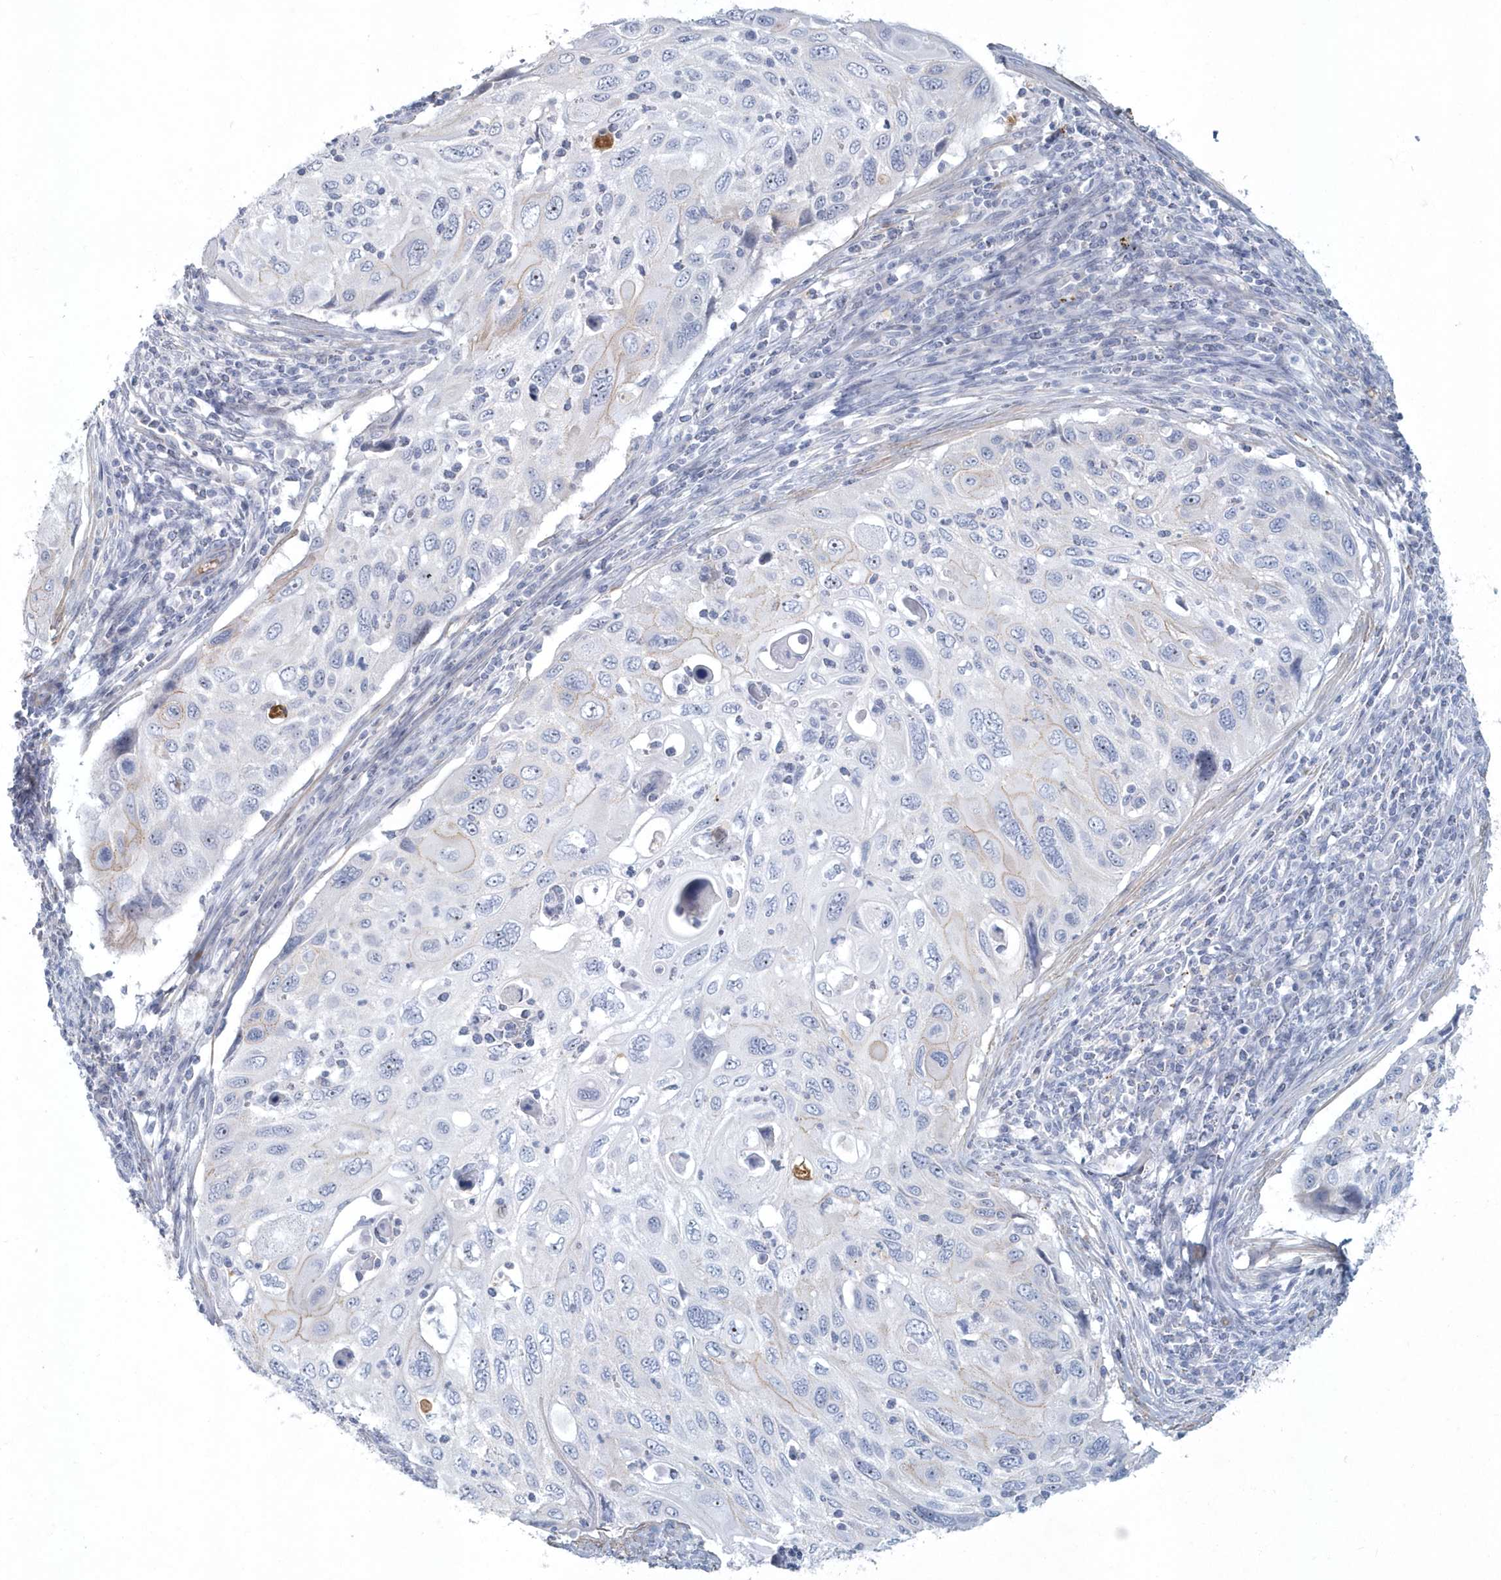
{"staining": {"intensity": "negative", "quantity": "none", "location": "none"}, "tissue": "cervical cancer", "cell_type": "Tumor cells", "image_type": "cancer", "snomed": [{"axis": "morphology", "description": "Squamous cell carcinoma, NOS"}, {"axis": "topography", "description": "Cervix"}], "caption": "Immunohistochemistry image of squamous cell carcinoma (cervical) stained for a protein (brown), which displays no staining in tumor cells. (DAB immunohistochemistry (IHC), high magnification).", "gene": "MYOT", "patient": {"sex": "female", "age": 70}}